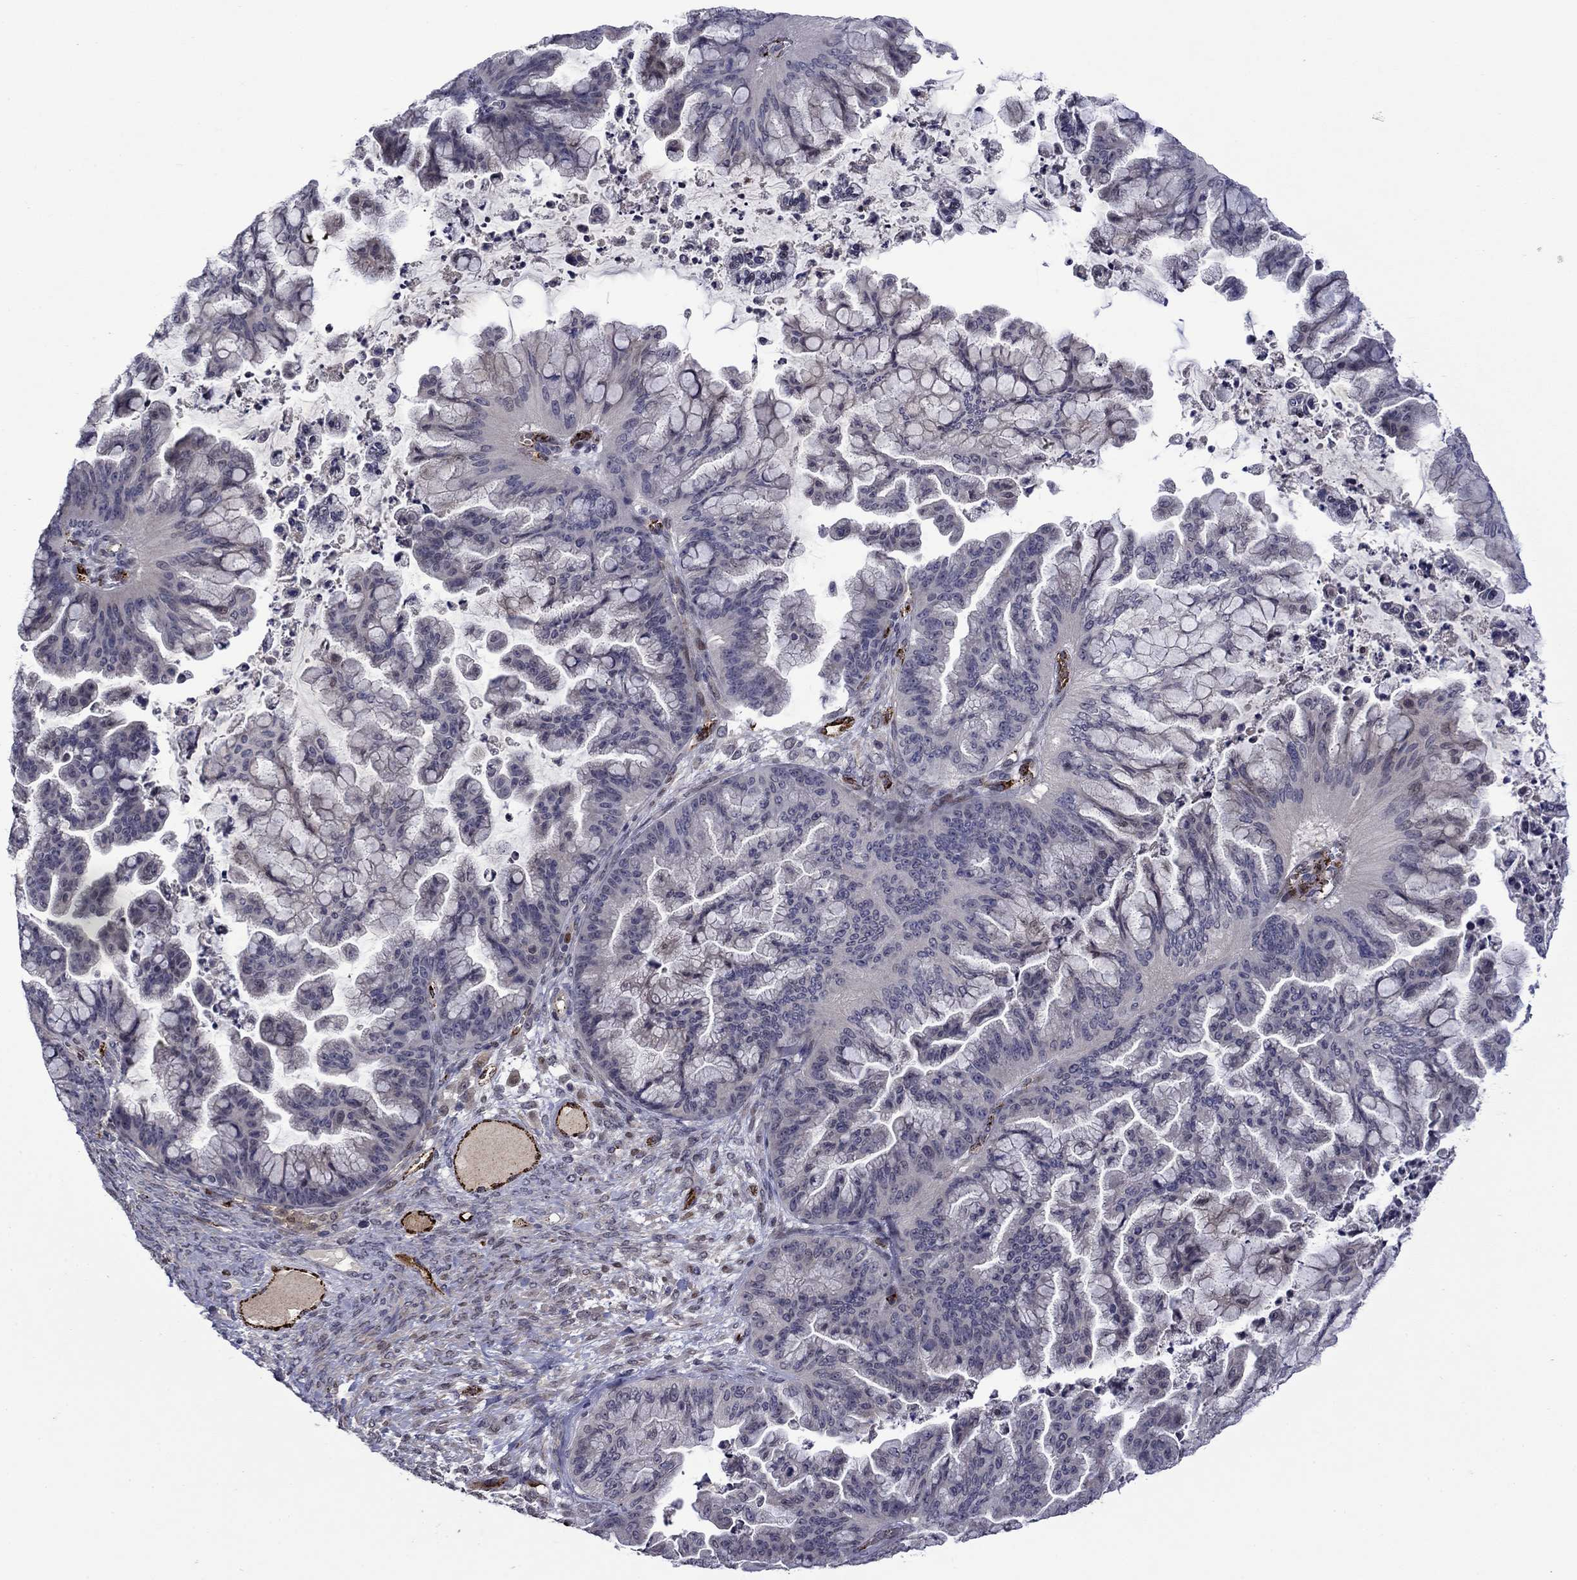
{"staining": {"intensity": "negative", "quantity": "none", "location": "none"}, "tissue": "ovarian cancer", "cell_type": "Tumor cells", "image_type": "cancer", "snomed": [{"axis": "morphology", "description": "Cystadenocarcinoma, mucinous, NOS"}, {"axis": "topography", "description": "Ovary"}], "caption": "Protein analysis of ovarian cancer (mucinous cystadenocarcinoma) exhibits no significant positivity in tumor cells.", "gene": "SLITRK1", "patient": {"sex": "female", "age": 67}}